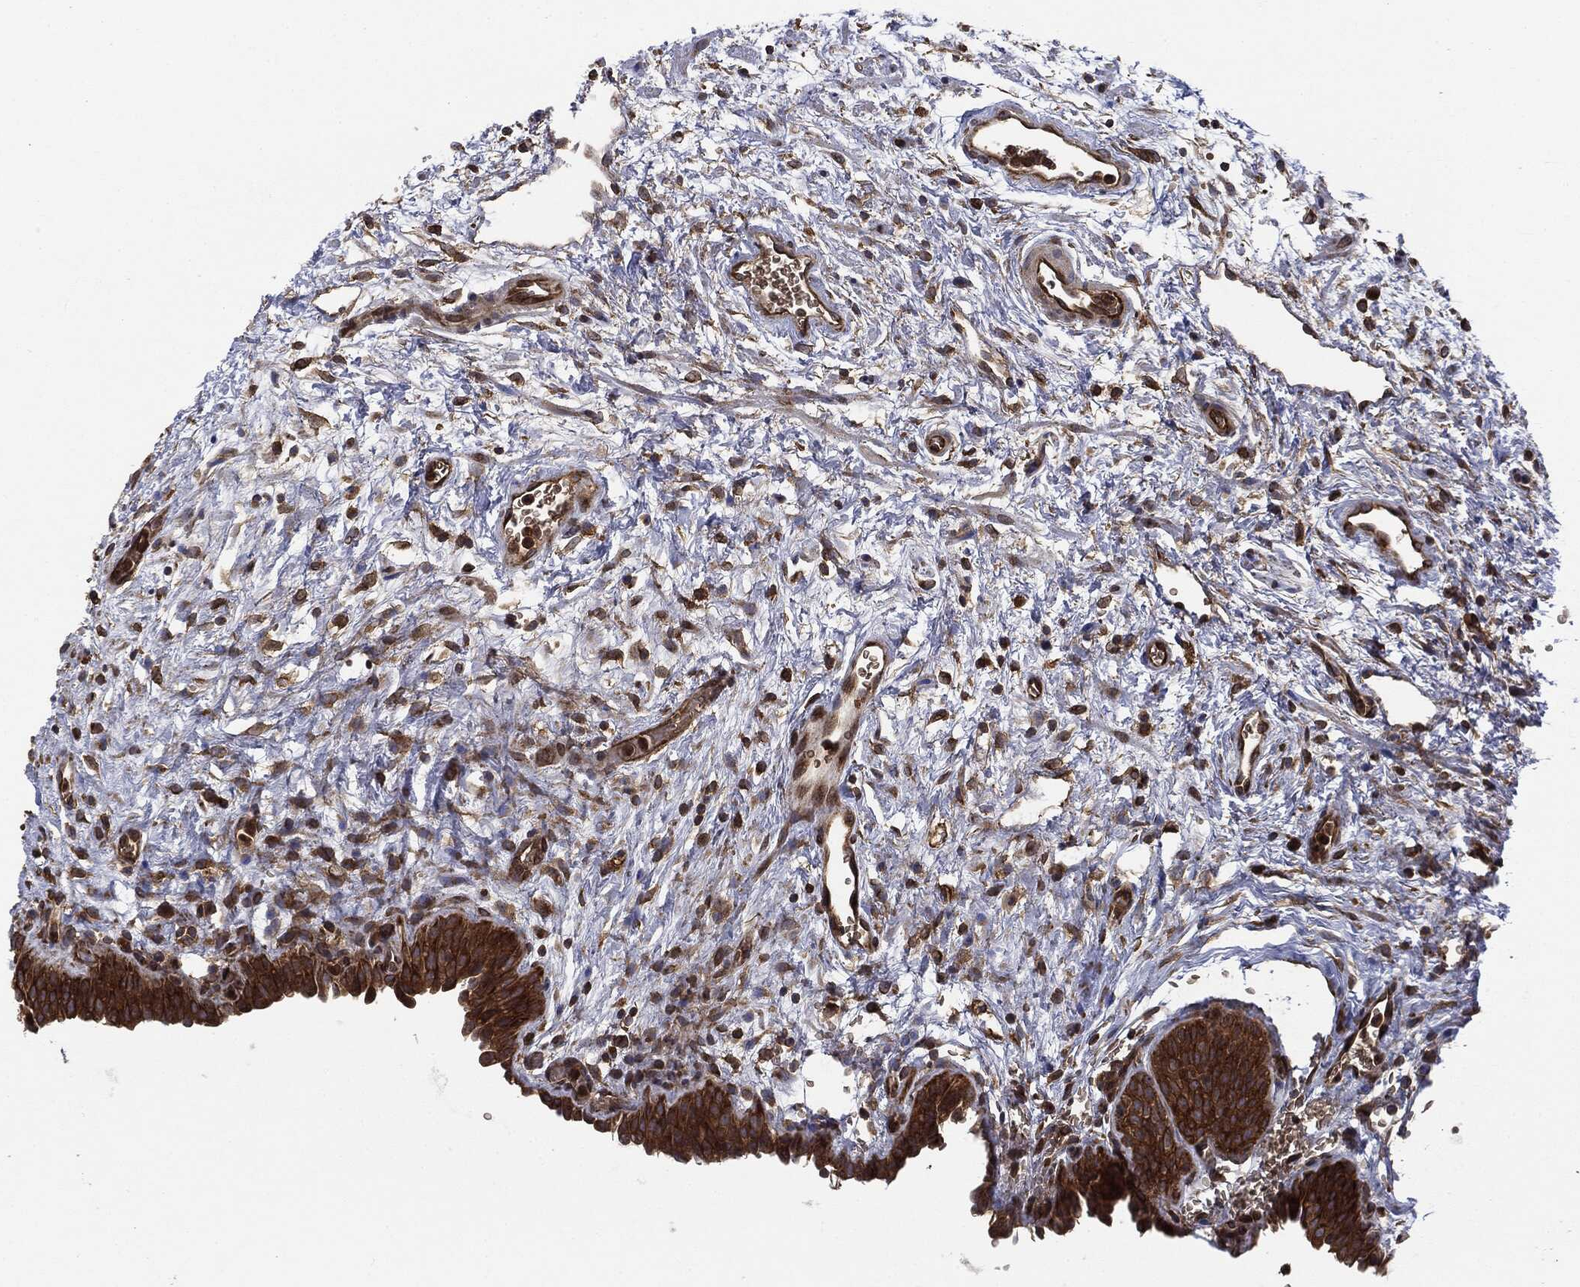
{"staining": {"intensity": "strong", "quantity": ">75%", "location": "cytoplasmic/membranous"}, "tissue": "urinary bladder", "cell_type": "Urothelial cells", "image_type": "normal", "snomed": [{"axis": "morphology", "description": "Normal tissue, NOS"}, {"axis": "topography", "description": "Urinary bladder"}], "caption": "The photomicrograph reveals immunohistochemical staining of benign urinary bladder. There is strong cytoplasmic/membranous staining is present in about >75% of urothelial cells. The staining is performed using DAB (3,3'-diaminobenzidine) brown chromogen to label protein expression. The nuclei are counter-stained blue using hematoxylin.", "gene": "EIF2AK2", "patient": {"sex": "male", "age": 37}}